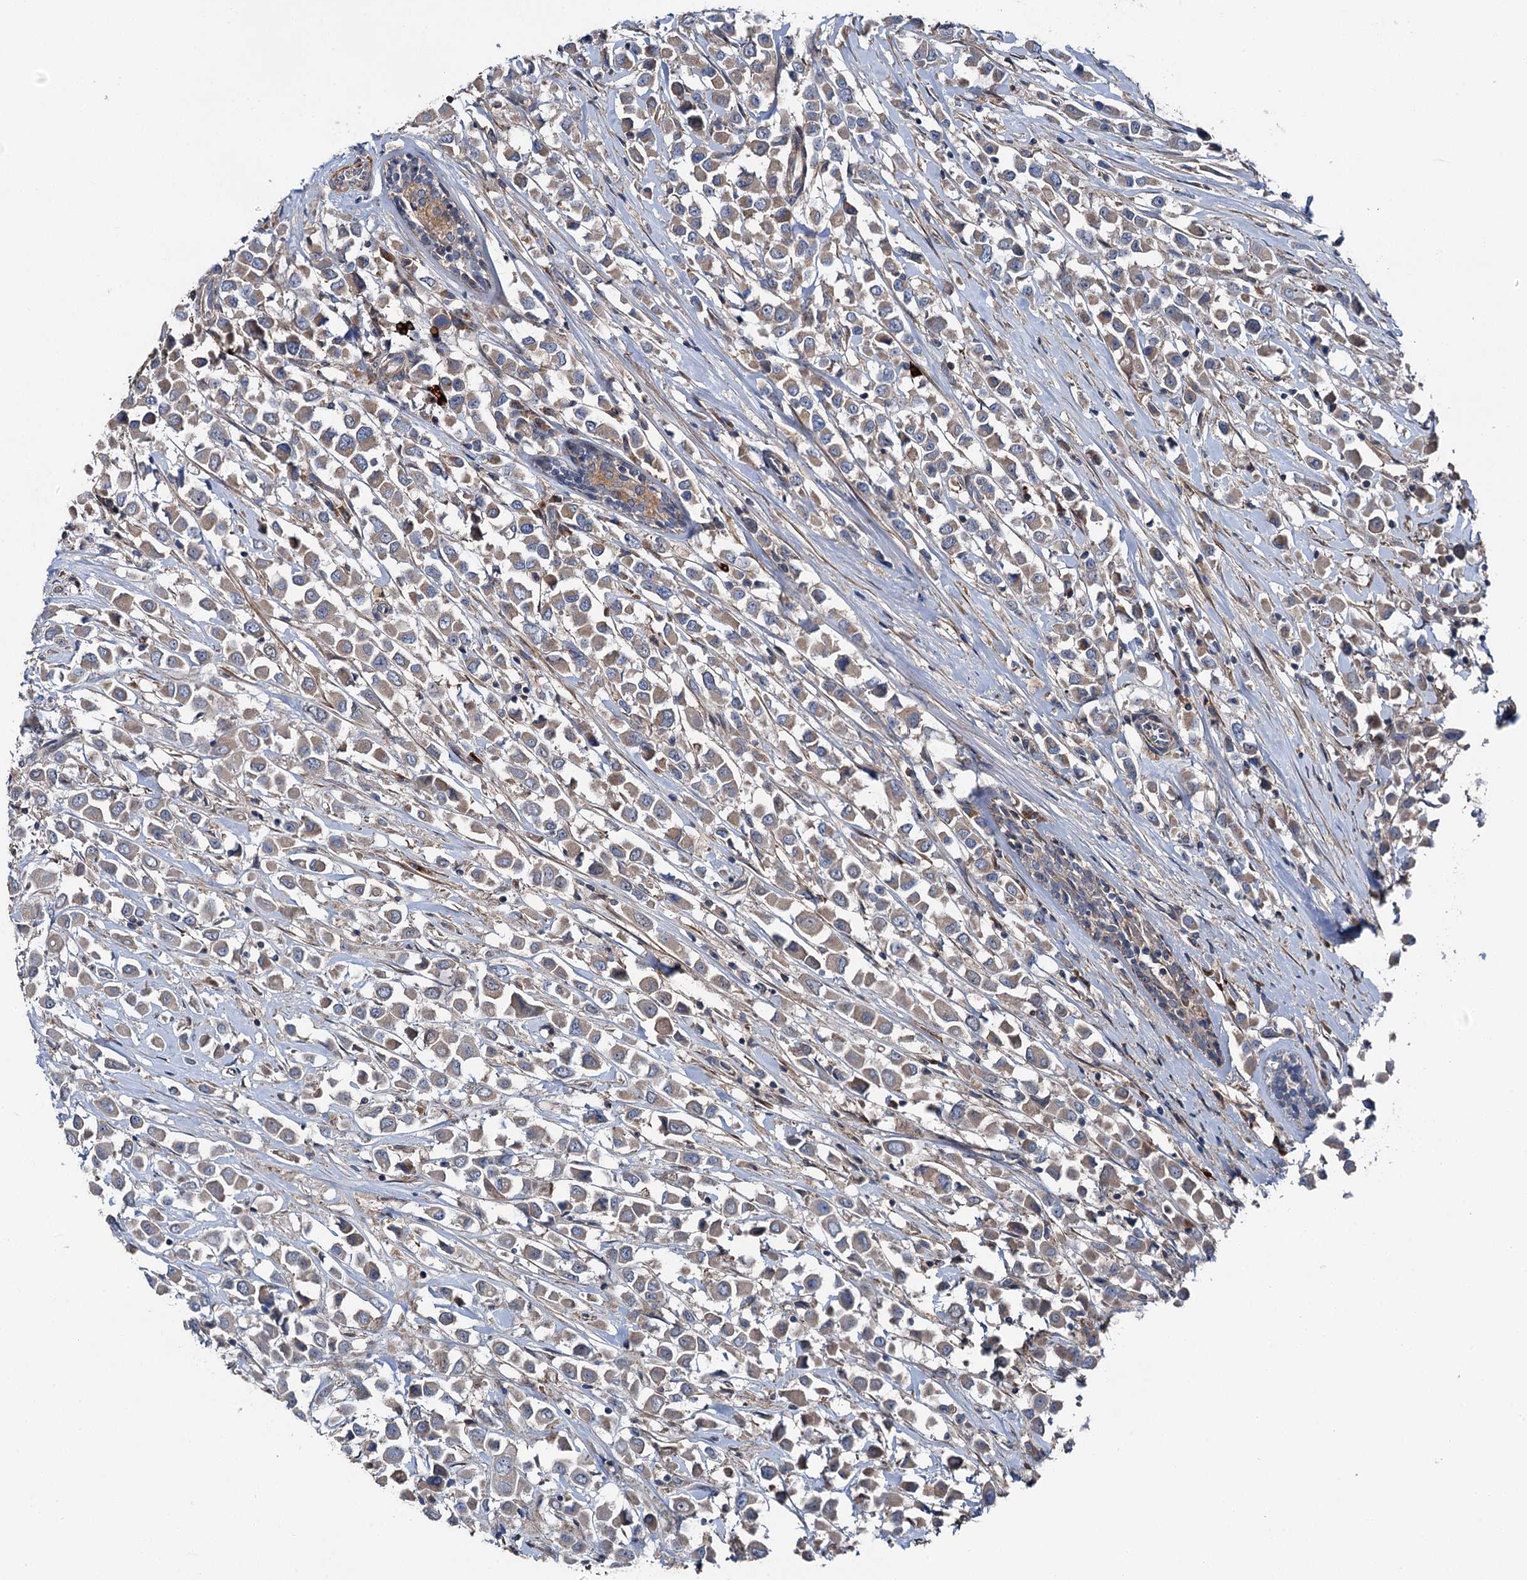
{"staining": {"intensity": "weak", "quantity": "25%-75%", "location": "cytoplasmic/membranous"}, "tissue": "breast cancer", "cell_type": "Tumor cells", "image_type": "cancer", "snomed": [{"axis": "morphology", "description": "Duct carcinoma"}, {"axis": "topography", "description": "Breast"}], "caption": "Infiltrating ductal carcinoma (breast) stained for a protein exhibits weak cytoplasmic/membranous positivity in tumor cells.", "gene": "SLC22A25", "patient": {"sex": "female", "age": 61}}